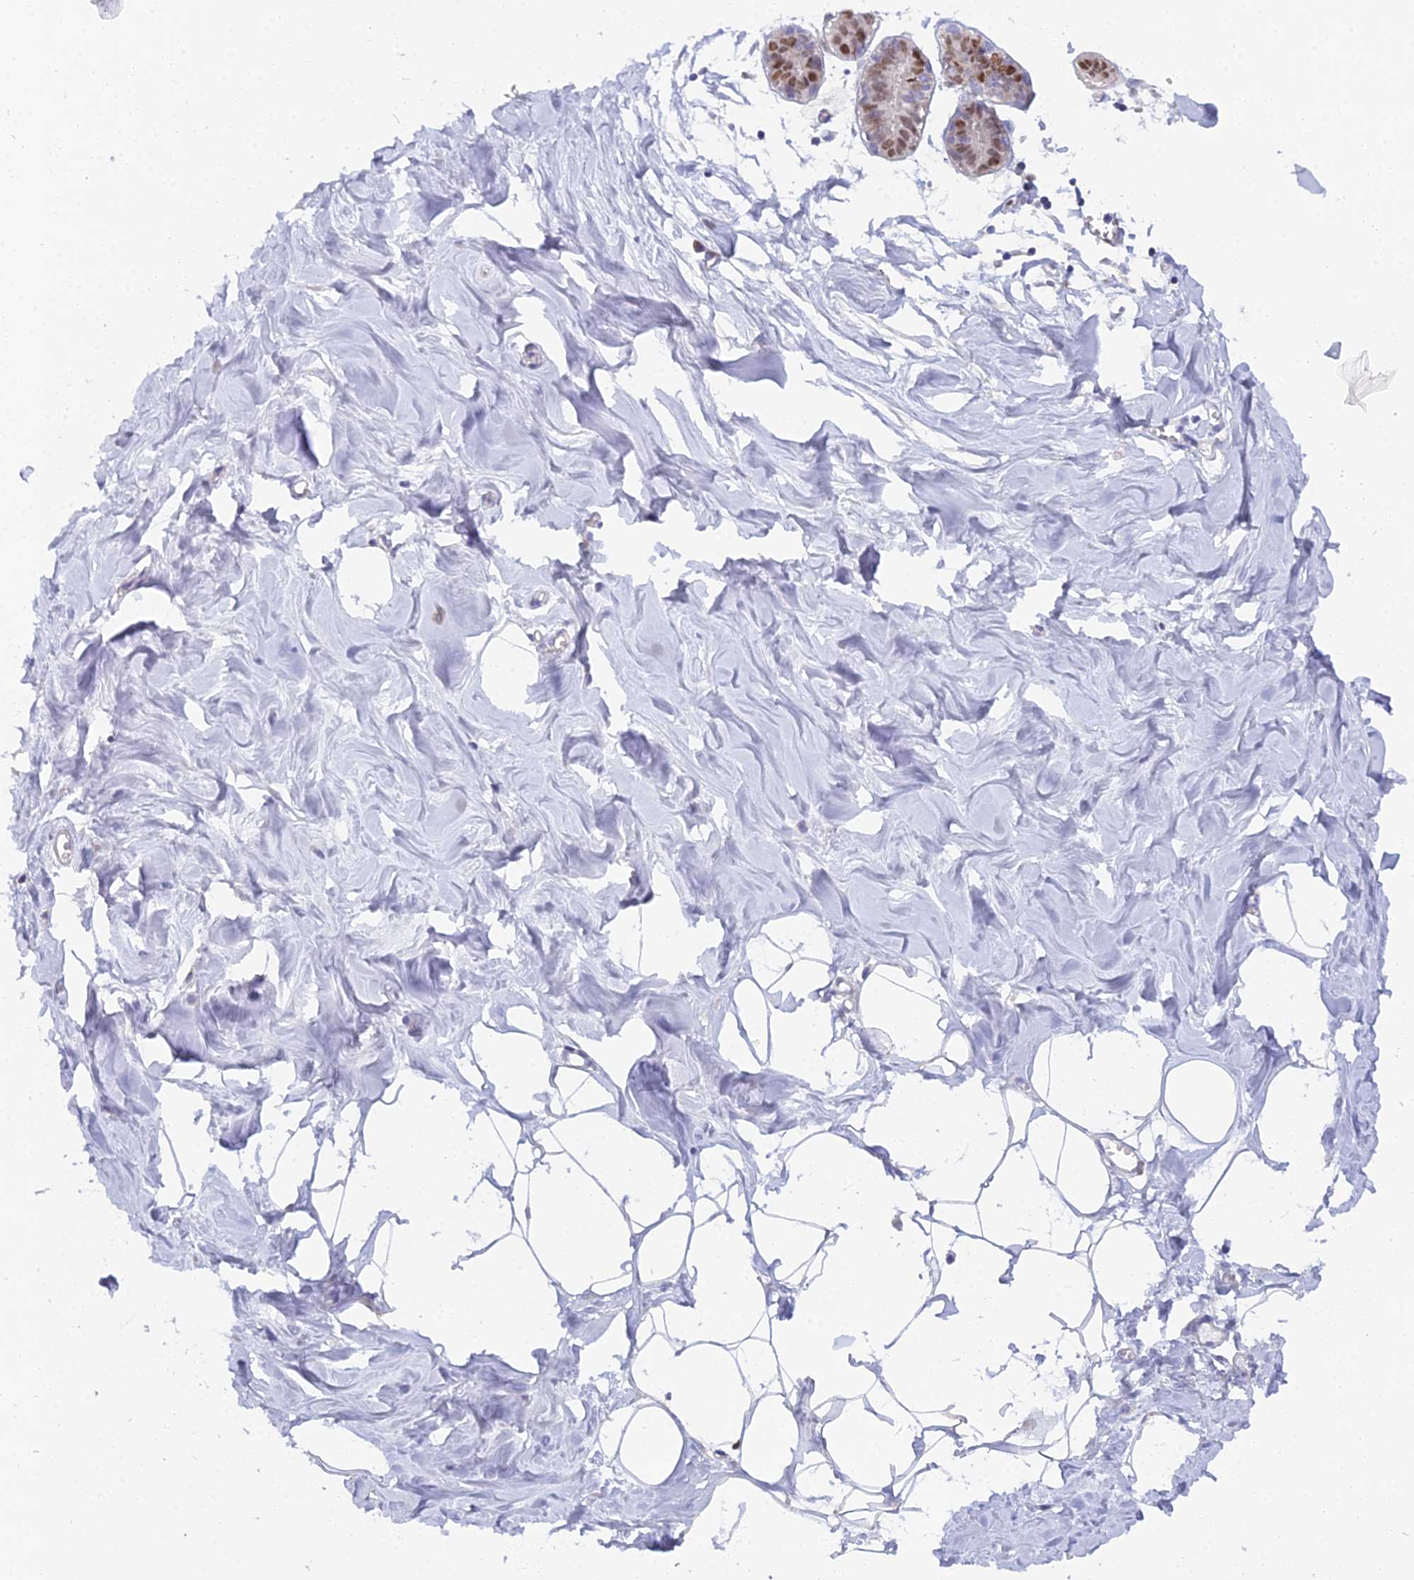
{"staining": {"intensity": "negative", "quantity": "none", "location": "none"}, "tissue": "breast", "cell_type": "Adipocytes", "image_type": "normal", "snomed": [{"axis": "morphology", "description": "Normal tissue, NOS"}, {"axis": "topography", "description": "Breast"}], "caption": "Immunohistochemical staining of benign human breast displays no significant positivity in adipocytes.", "gene": "MCM2", "patient": {"sex": "female", "age": 27}}